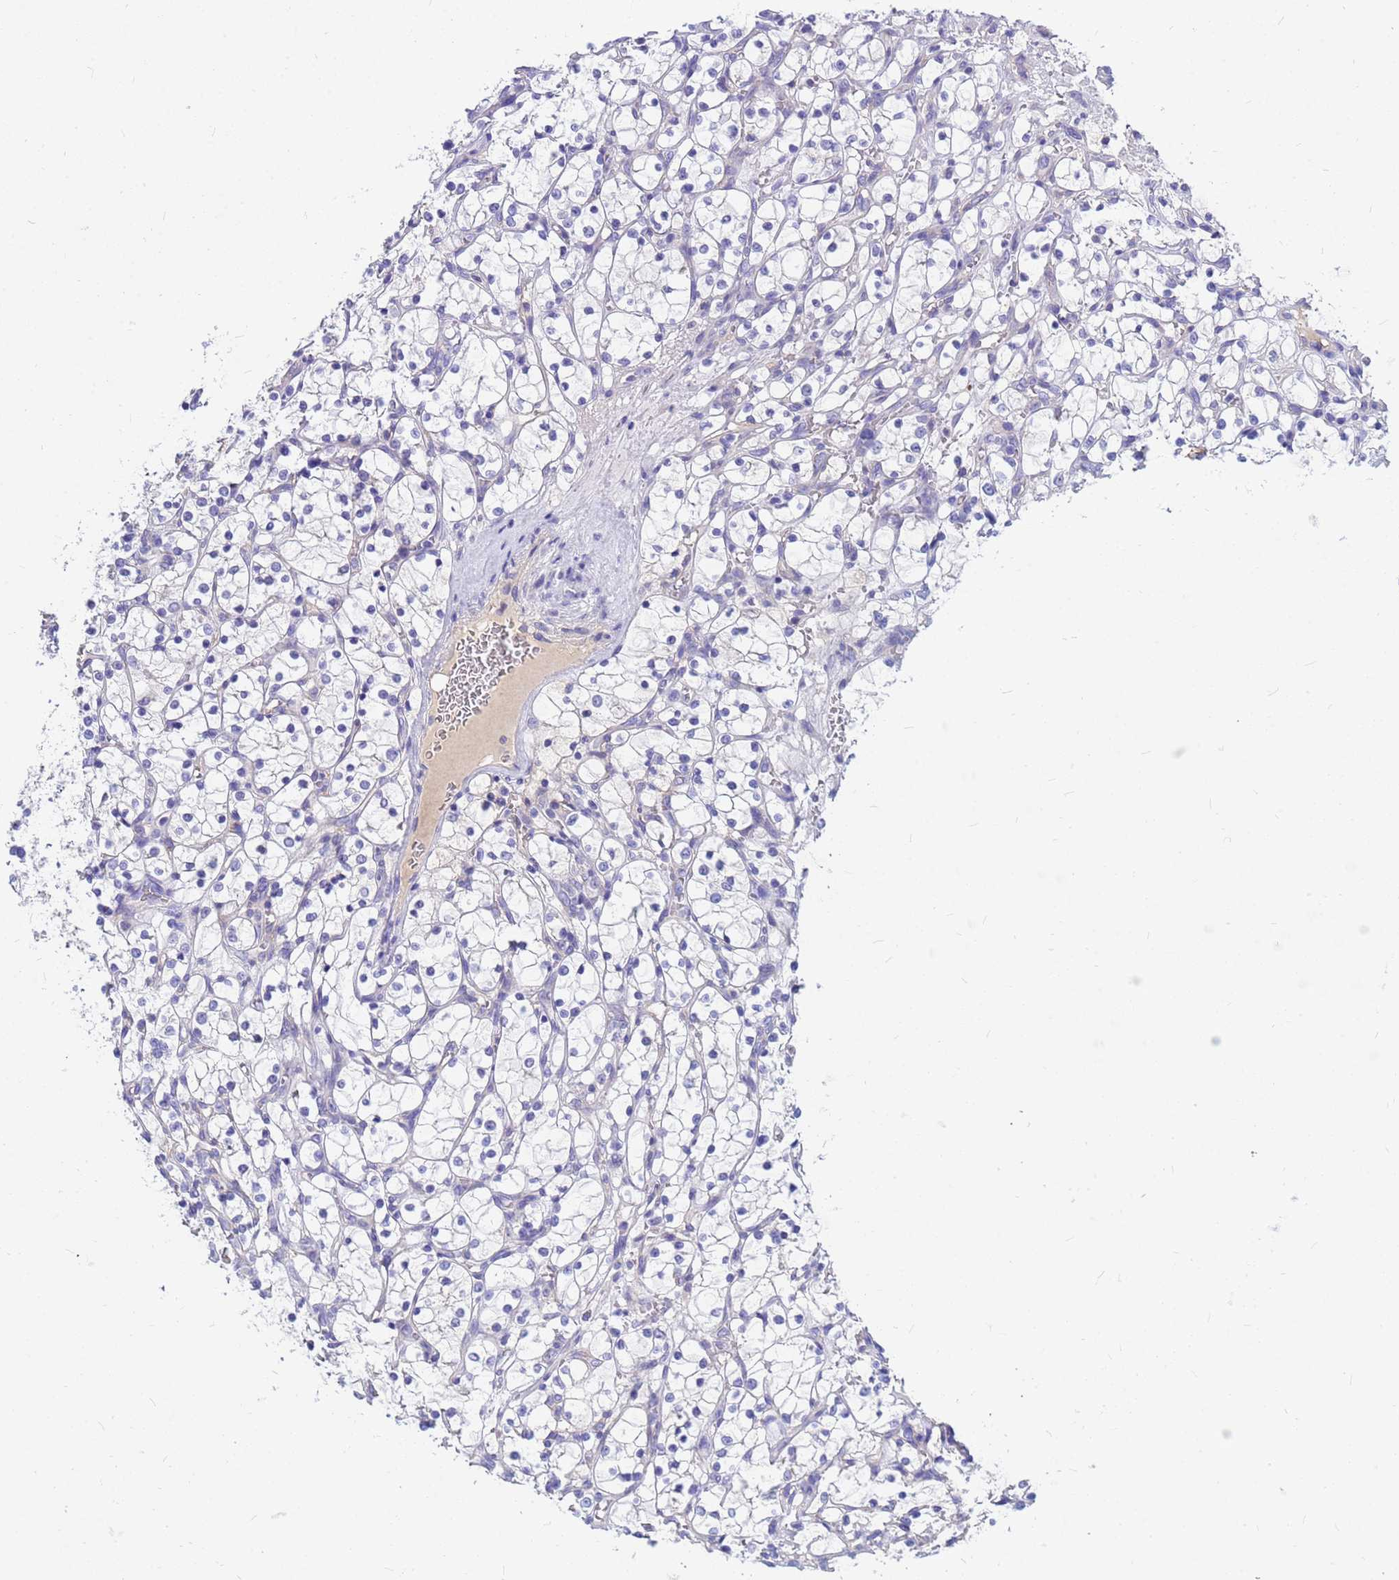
{"staining": {"intensity": "negative", "quantity": "none", "location": "none"}, "tissue": "renal cancer", "cell_type": "Tumor cells", "image_type": "cancer", "snomed": [{"axis": "morphology", "description": "Adenocarcinoma, NOS"}, {"axis": "topography", "description": "Kidney"}], "caption": "DAB immunohistochemical staining of renal cancer (adenocarcinoma) reveals no significant positivity in tumor cells.", "gene": "DPRX", "patient": {"sex": "female", "age": 69}}